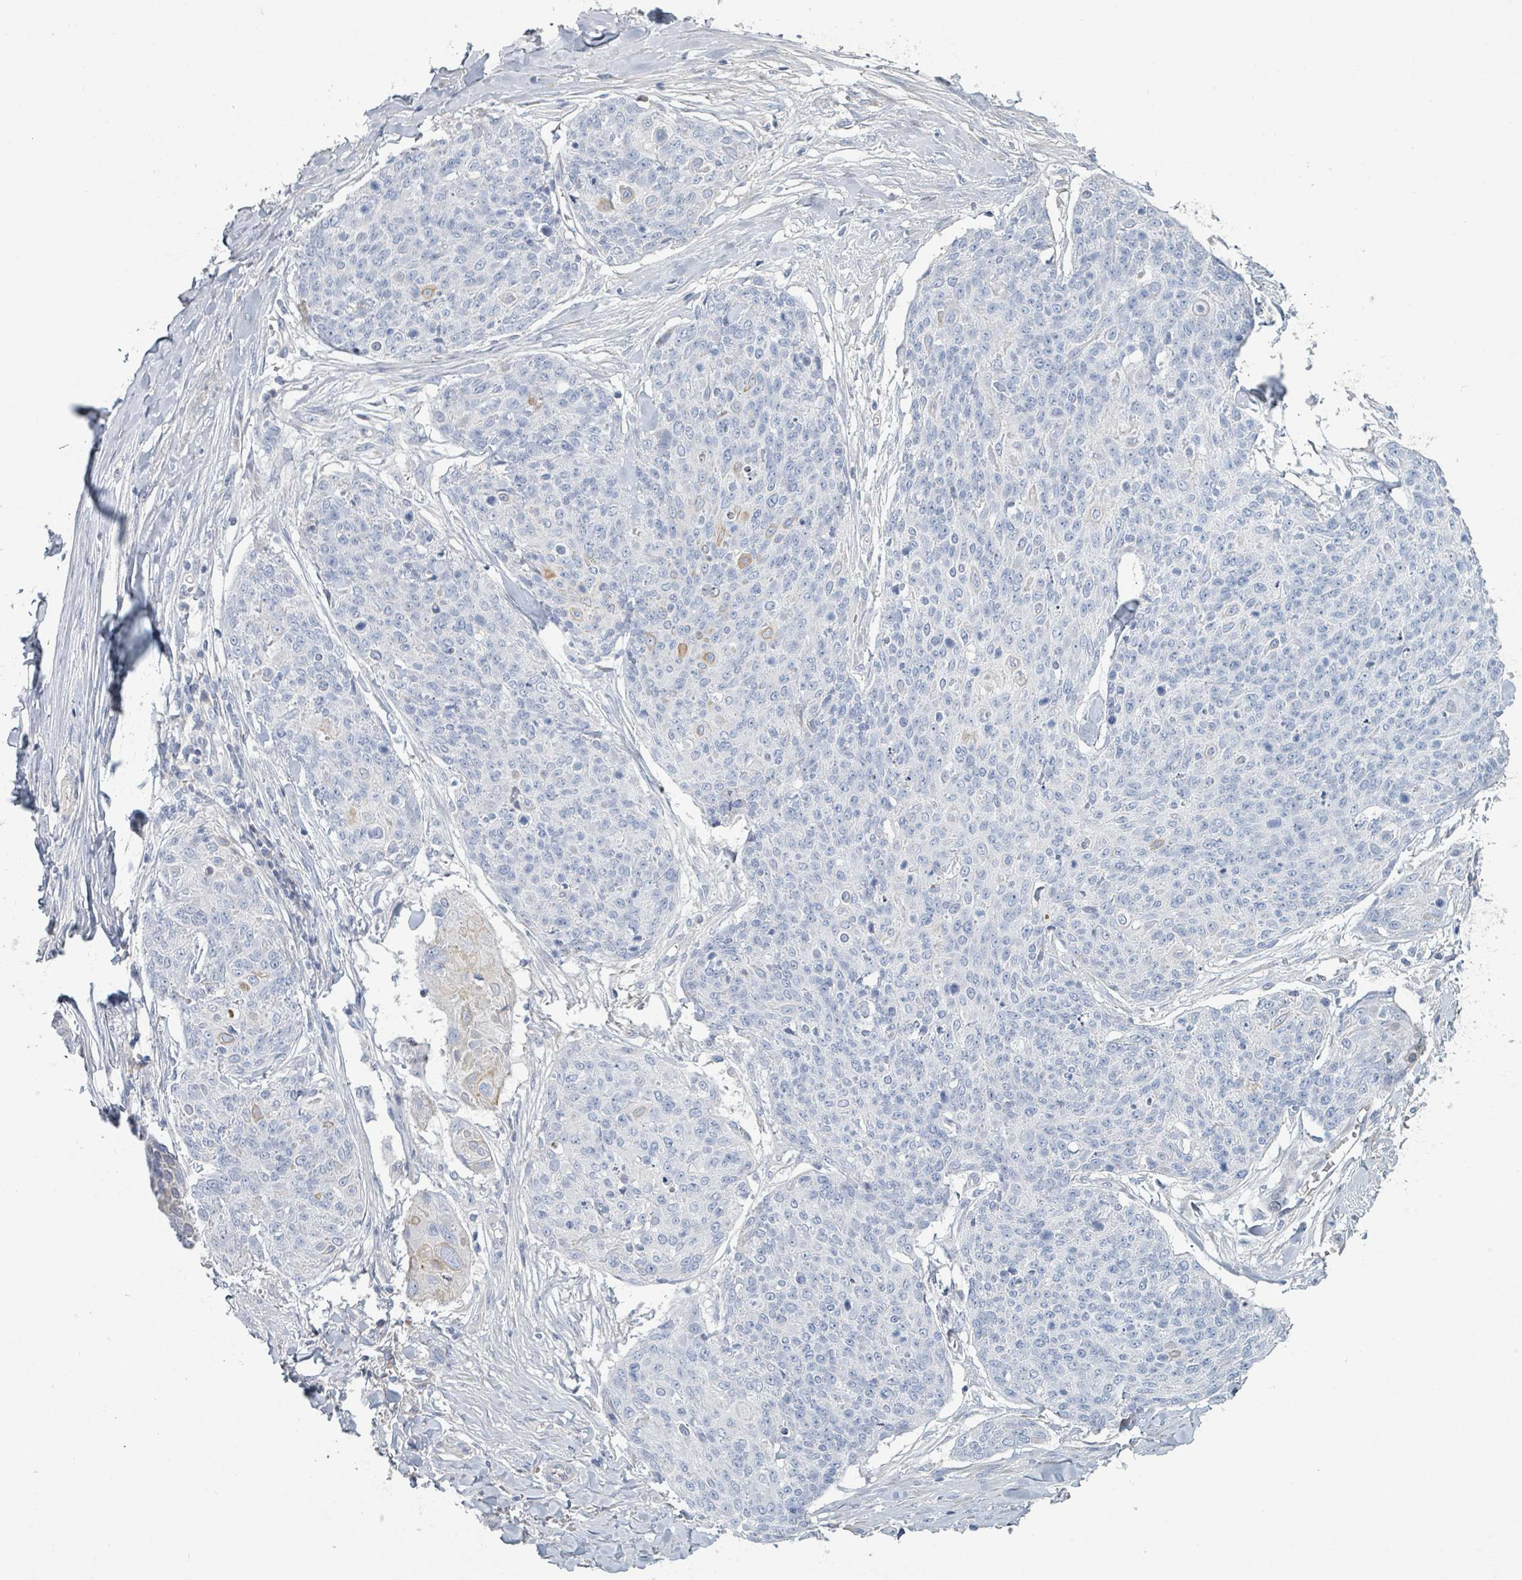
{"staining": {"intensity": "negative", "quantity": "none", "location": "none"}, "tissue": "skin cancer", "cell_type": "Tumor cells", "image_type": "cancer", "snomed": [{"axis": "morphology", "description": "Squamous cell carcinoma, NOS"}, {"axis": "topography", "description": "Skin"}, {"axis": "topography", "description": "Vulva"}], "caption": "This photomicrograph is of squamous cell carcinoma (skin) stained with immunohistochemistry to label a protein in brown with the nuclei are counter-stained blue. There is no positivity in tumor cells.", "gene": "RAB33B", "patient": {"sex": "female", "age": 85}}